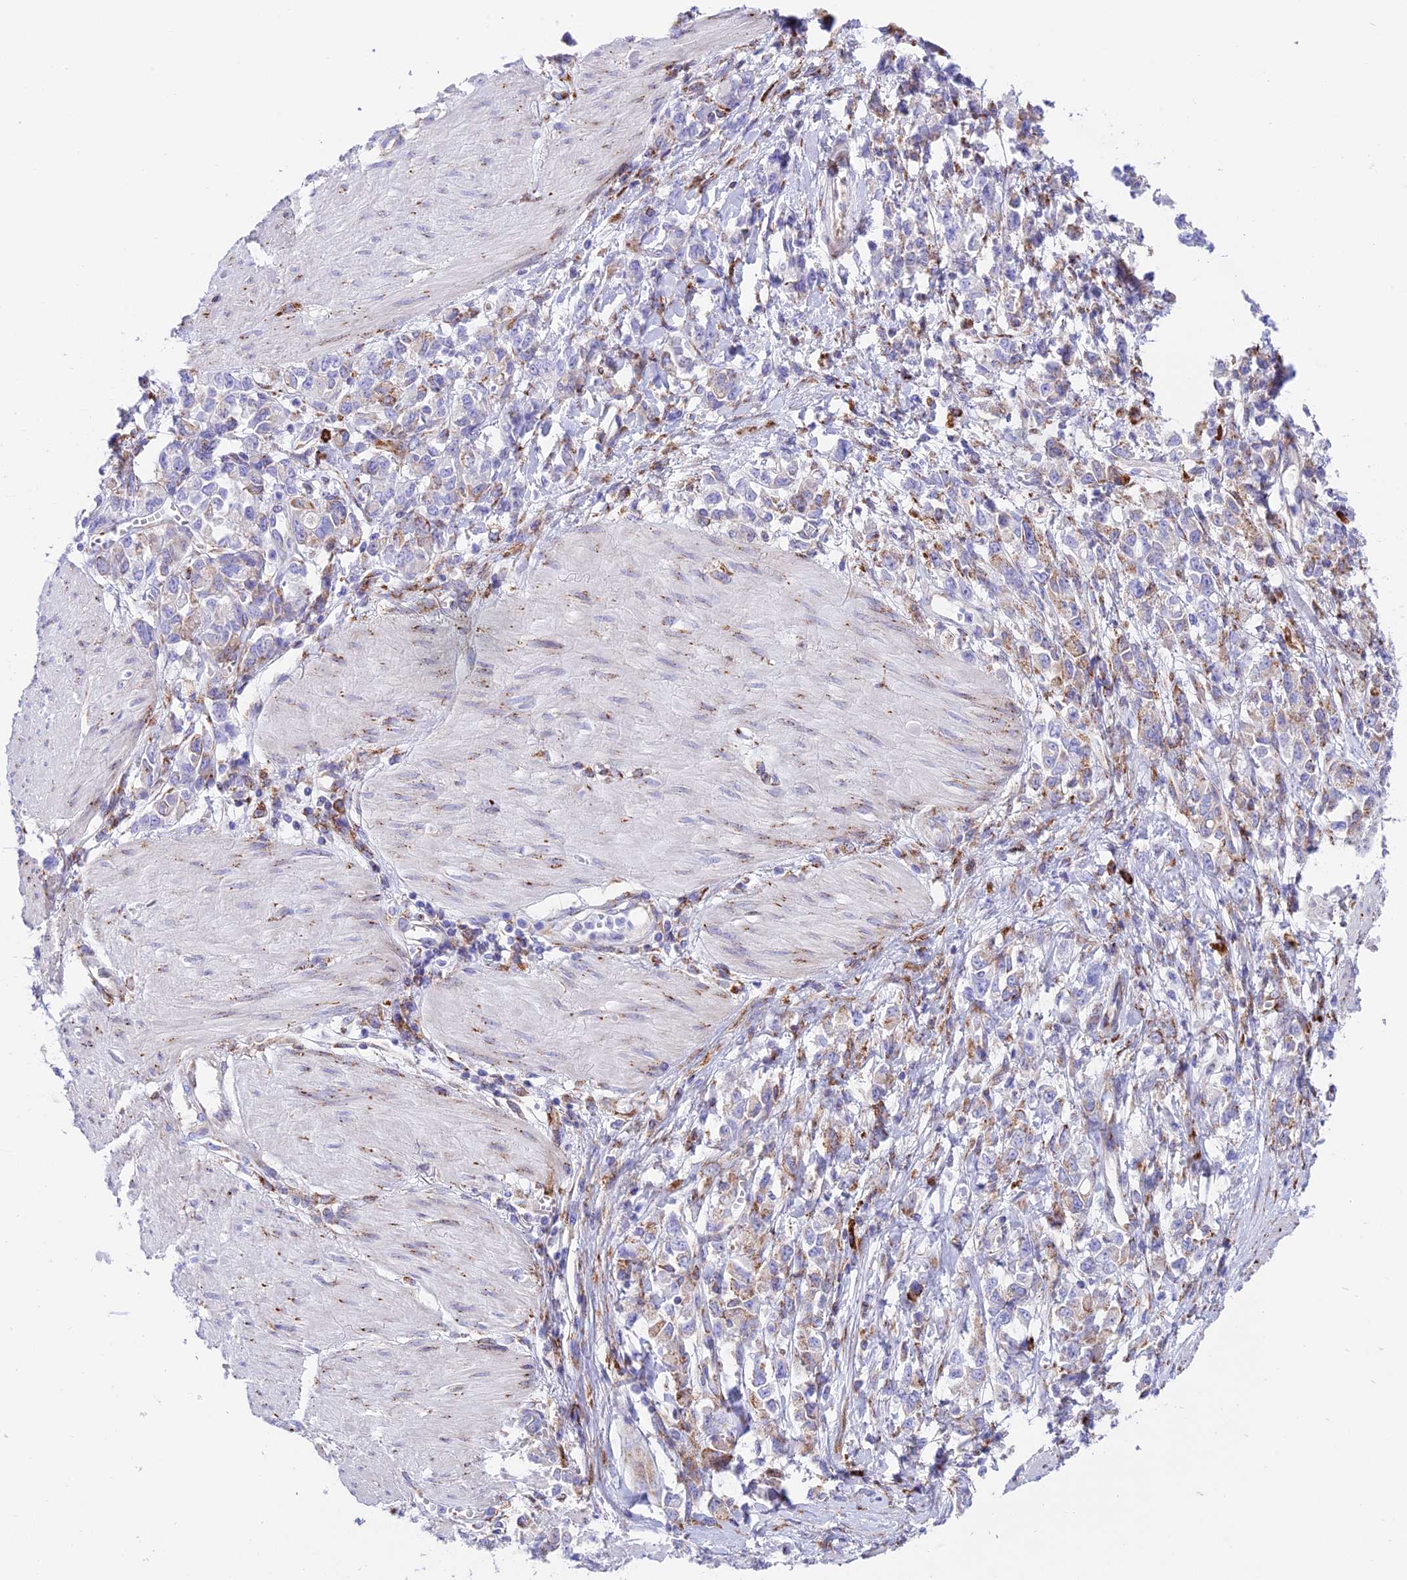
{"staining": {"intensity": "moderate", "quantity": "<25%", "location": "cytoplasmic/membranous"}, "tissue": "stomach cancer", "cell_type": "Tumor cells", "image_type": "cancer", "snomed": [{"axis": "morphology", "description": "Adenocarcinoma, NOS"}, {"axis": "topography", "description": "Stomach"}], "caption": "The micrograph shows immunohistochemical staining of stomach adenocarcinoma. There is moderate cytoplasmic/membranous positivity is seen in about <25% of tumor cells.", "gene": "TUBGCP6", "patient": {"sex": "female", "age": 76}}